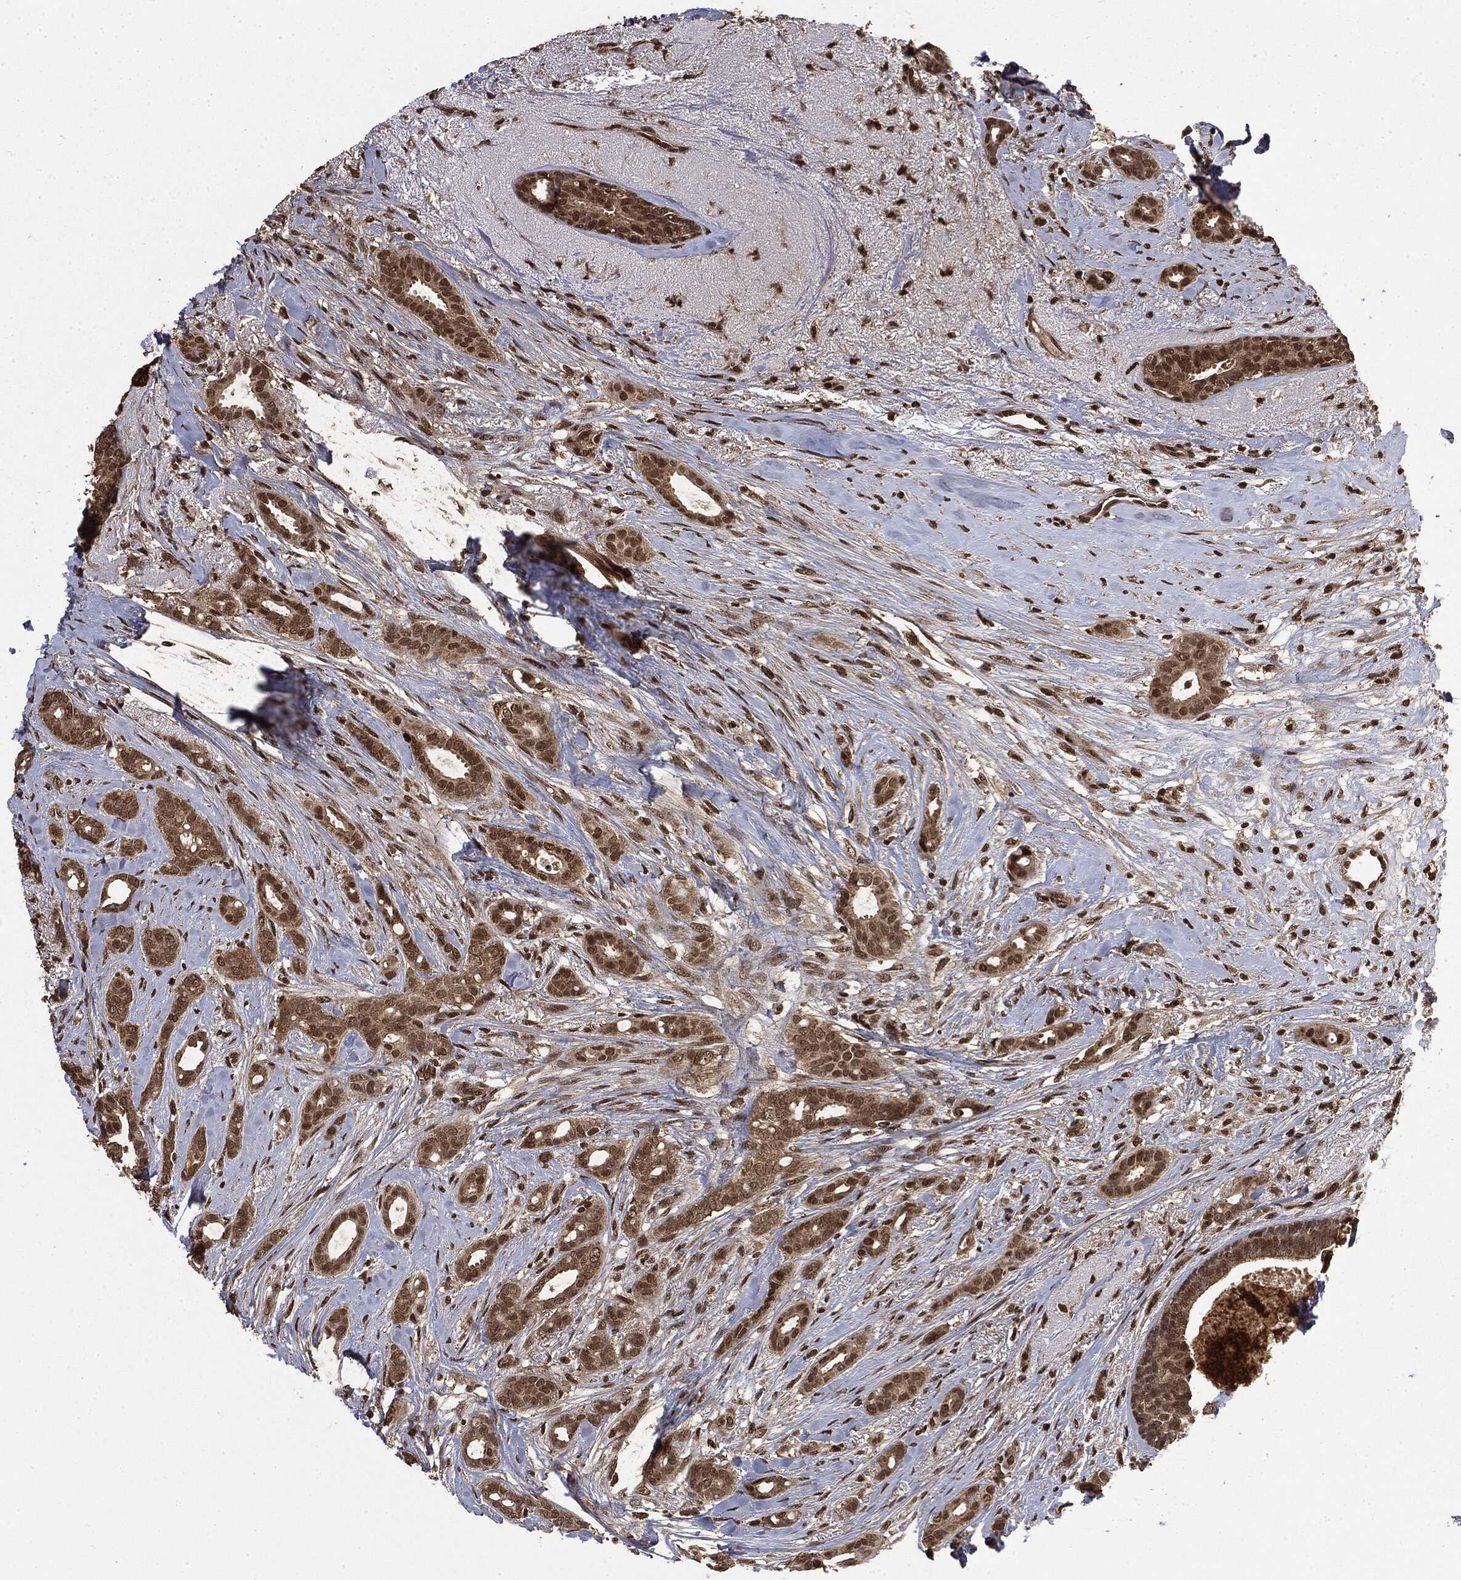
{"staining": {"intensity": "moderate", "quantity": ">75%", "location": "nuclear"}, "tissue": "breast cancer", "cell_type": "Tumor cells", "image_type": "cancer", "snomed": [{"axis": "morphology", "description": "Duct carcinoma"}, {"axis": "topography", "description": "Breast"}], "caption": "High-magnification brightfield microscopy of breast cancer (intraductal carcinoma) stained with DAB (3,3'-diaminobenzidine) (brown) and counterstained with hematoxylin (blue). tumor cells exhibit moderate nuclear positivity is present in approximately>75% of cells.", "gene": "CTDP1", "patient": {"sex": "female", "age": 51}}